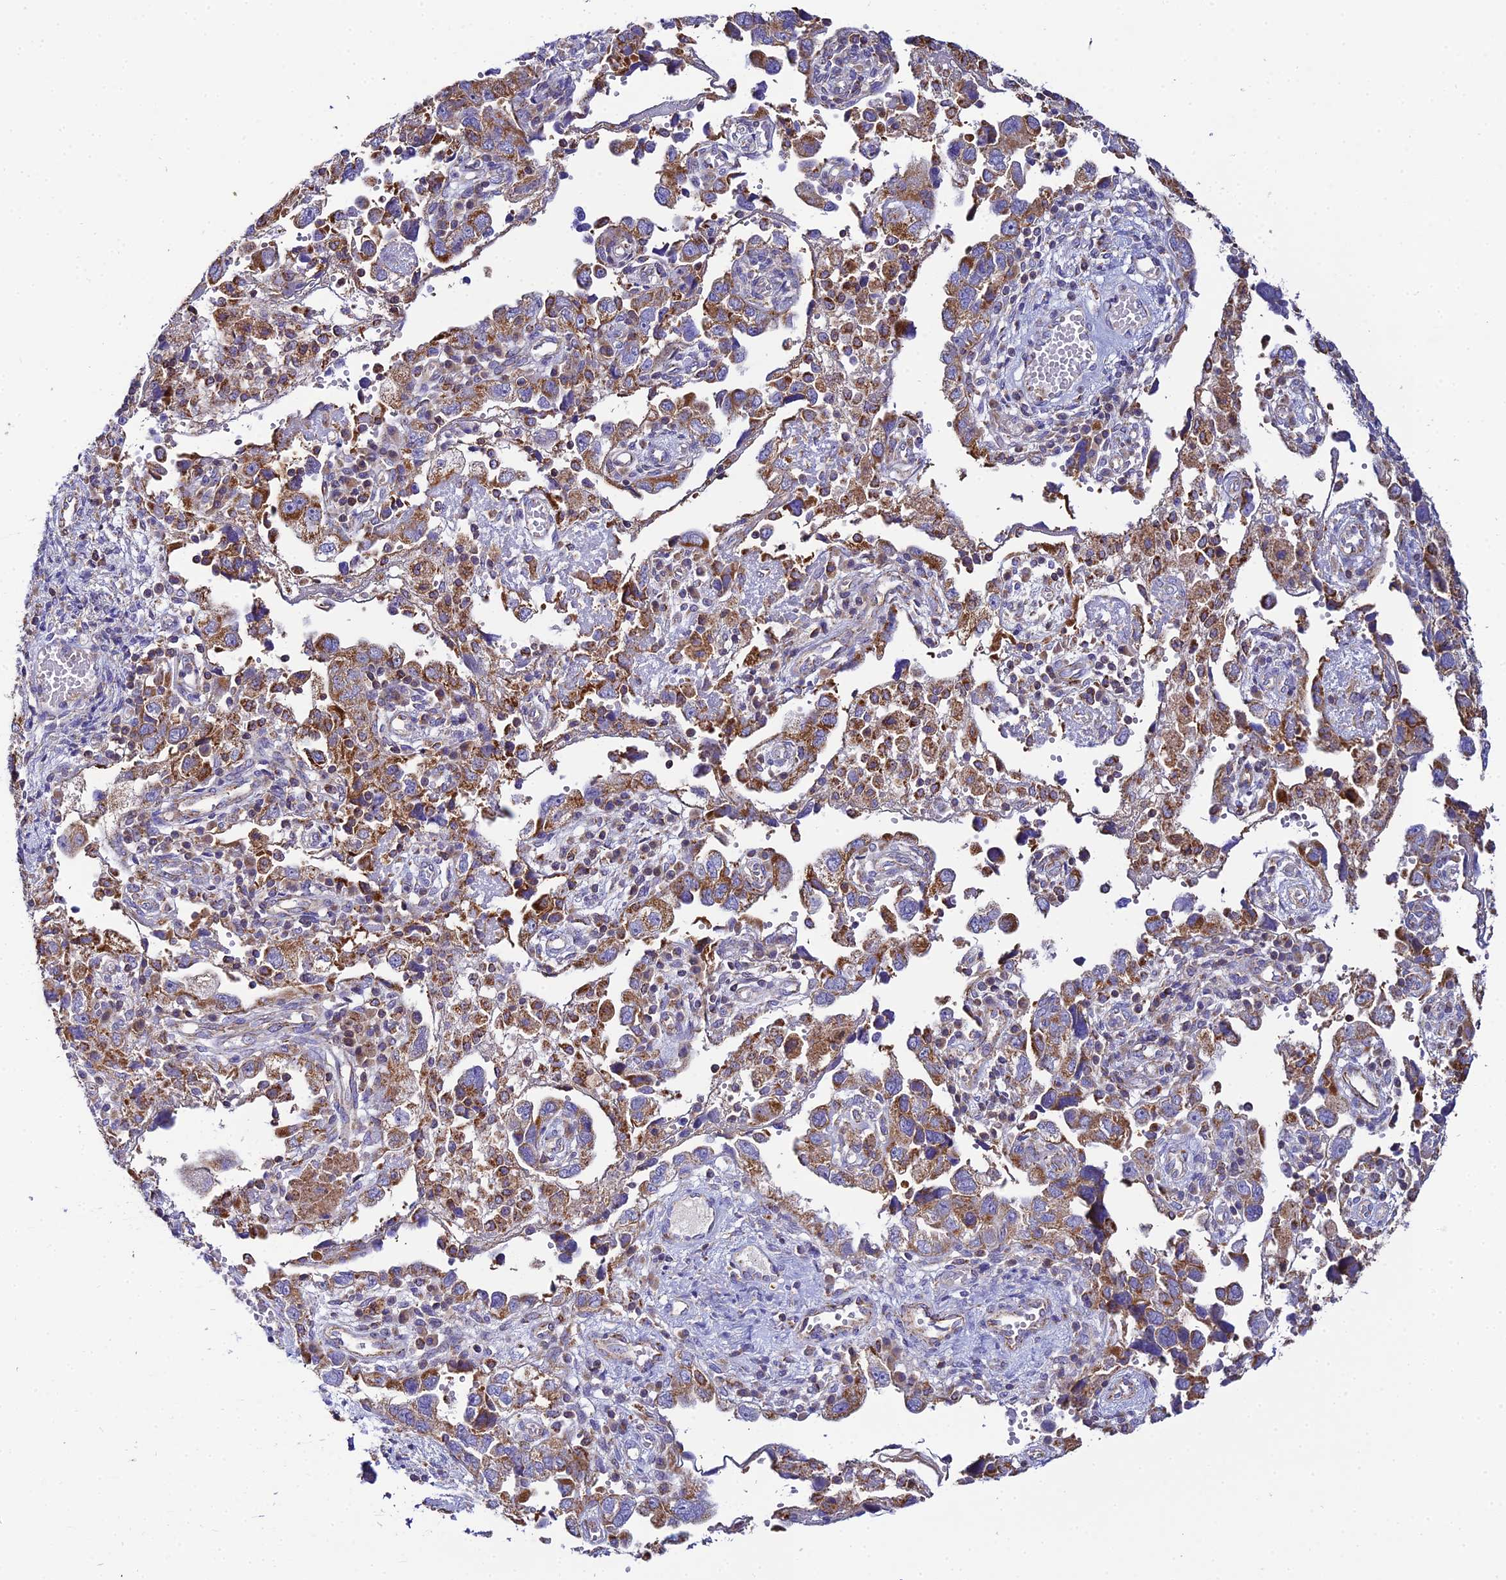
{"staining": {"intensity": "moderate", "quantity": ">75%", "location": "cytoplasmic/membranous"}, "tissue": "ovarian cancer", "cell_type": "Tumor cells", "image_type": "cancer", "snomed": [{"axis": "morphology", "description": "Carcinoma, NOS"}, {"axis": "morphology", "description": "Cystadenocarcinoma, serous, NOS"}, {"axis": "topography", "description": "Ovary"}], "caption": "Immunohistochemistry (IHC) histopathology image of neoplastic tissue: human carcinoma (ovarian) stained using IHC reveals medium levels of moderate protein expression localized specifically in the cytoplasmic/membranous of tumor cells, appearing as a cytoplasmic/membranous brown color.", "gene": "NIPSNAP3A", "patient": {"sex": "female", "age": 69}}